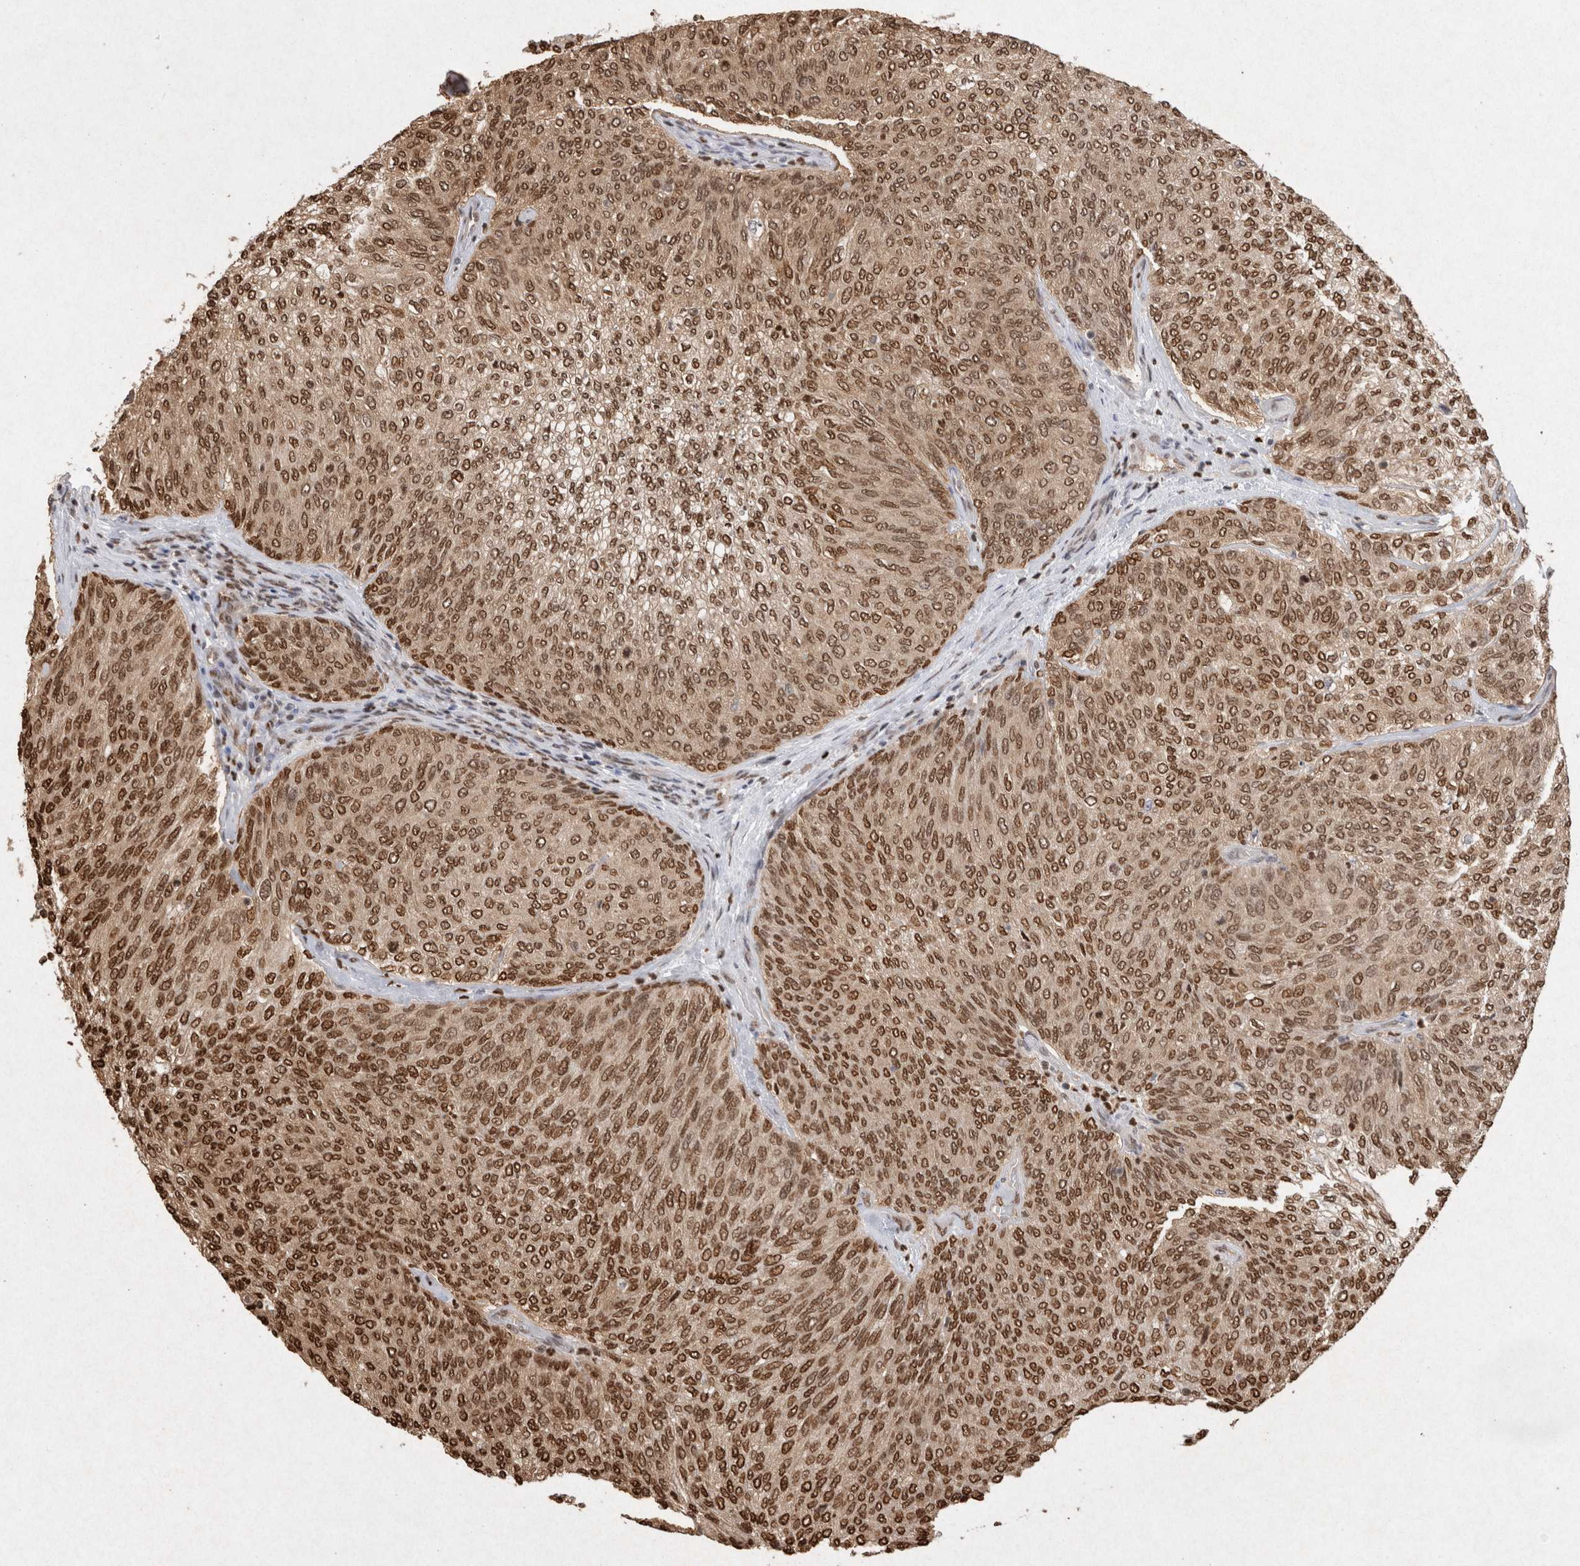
{"staining": {"intensity": "strong", "quantity": ">75%", "location": "nuclear"}, "tissue": "urothelial cancer", "cell_type": "Tumor cells", "image_type": "cancer", "snomed": [{"axis": "morphology", "description": "Urothelial carcinoma, Low grade"}, {"axis": "topography", "description": "Urinary bladder"}], "caption": "Strong nuclear staining for a protein is present in approximately >75% of tumor cells of urothelial cancer using IHC.", "gene": "HDGF", "patient": {"sex": "female", "age": 79}}